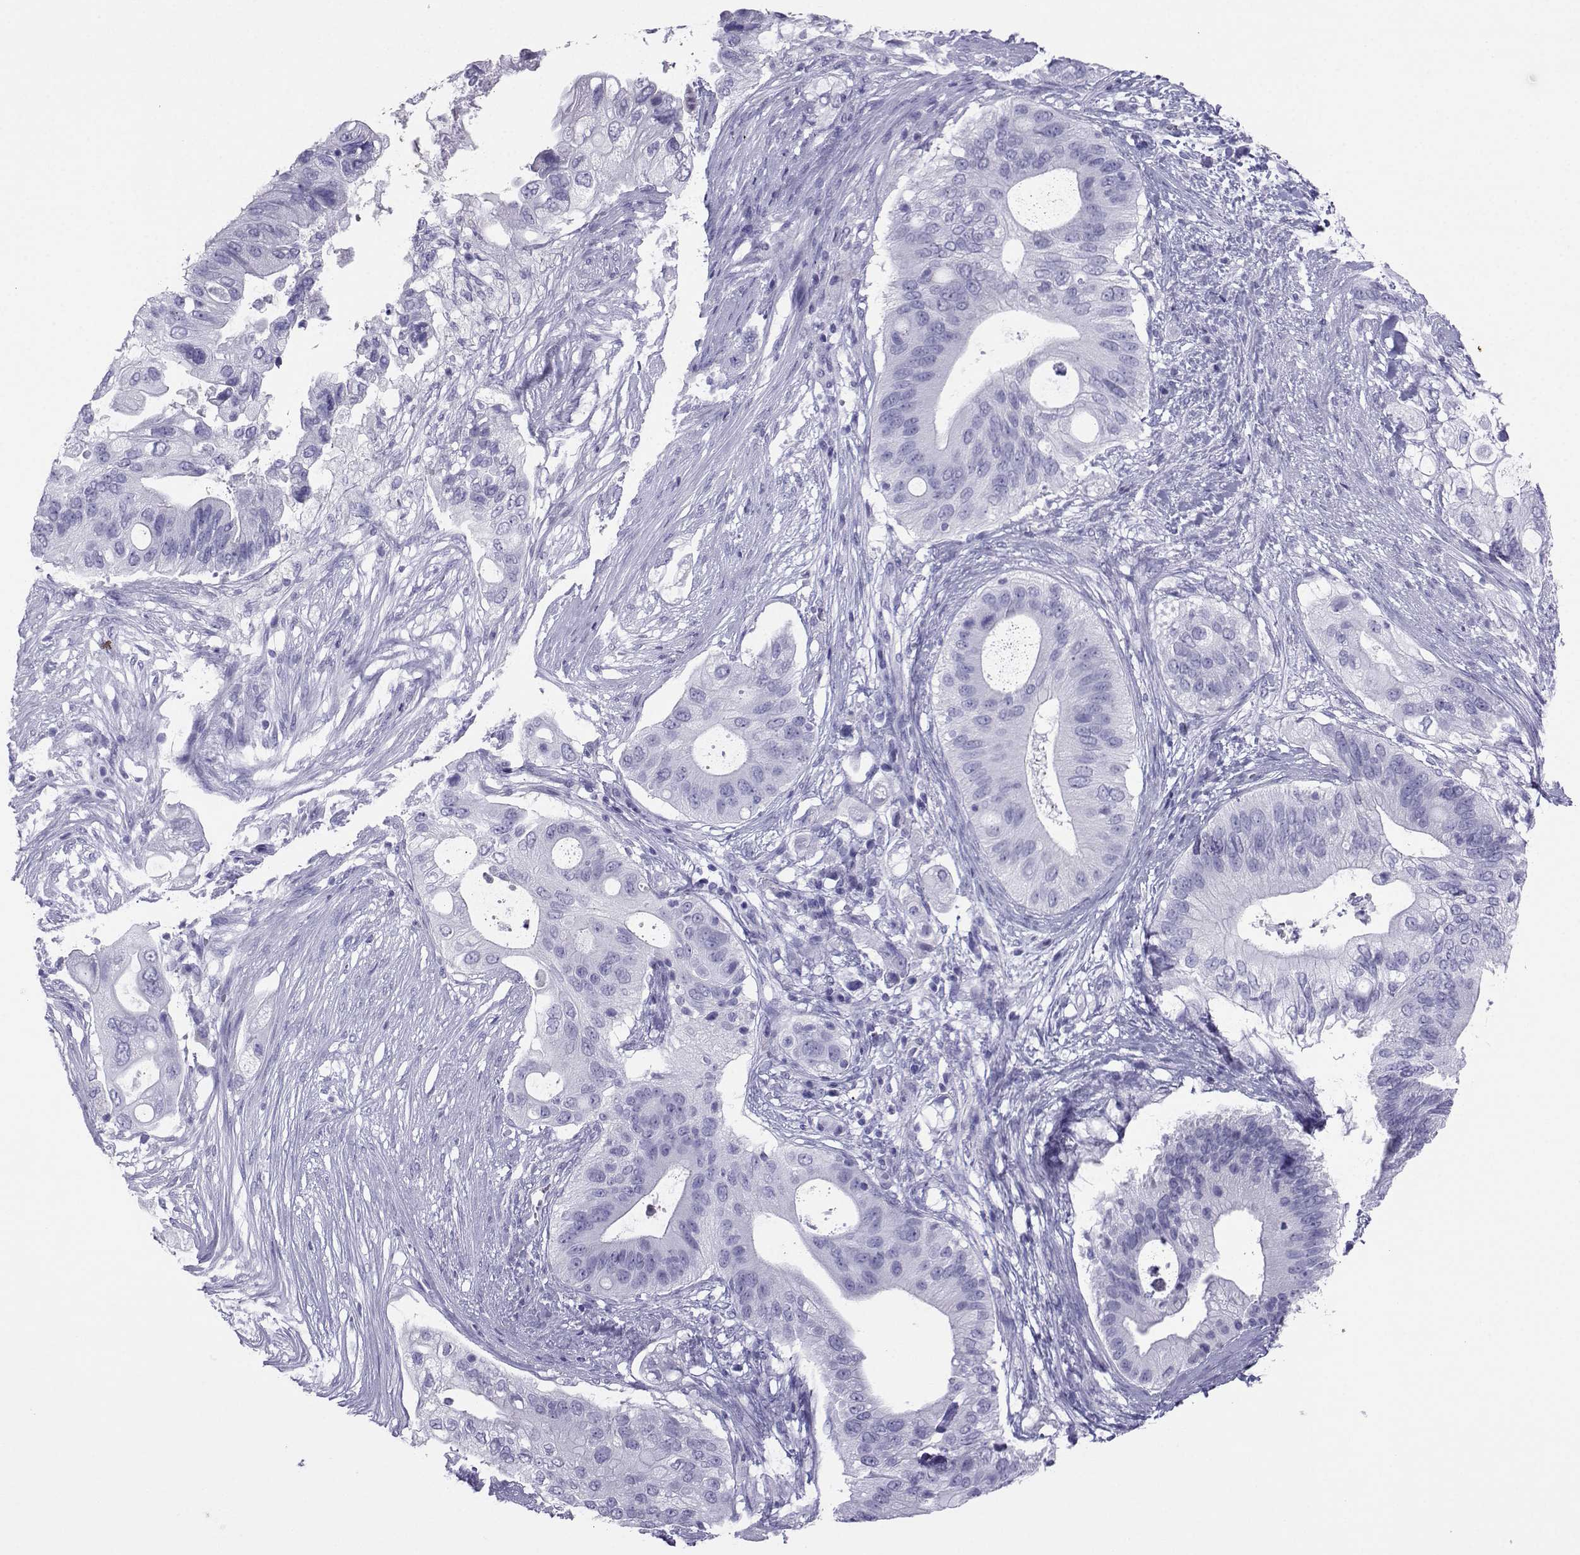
{"staining": {"intensity": "negative", "quantity": "none", "location": "none"}, "tissue": "pancreatic cancer", "cell_type": "Tumor cells", "image_type": "cancer", "snomed": [{"axis": "morphology", "description": "Adenocarcinoma, NOS"}, {"axis": "topography", "description": "Pancreas"}], "caption": "This is an immunohistochemistry micrograph of human pancreatic adenocarcinoma. There is no expression in tumor cells.", "gene": "LORICRIN", "patient": {"sex": "female", "age": 72}}